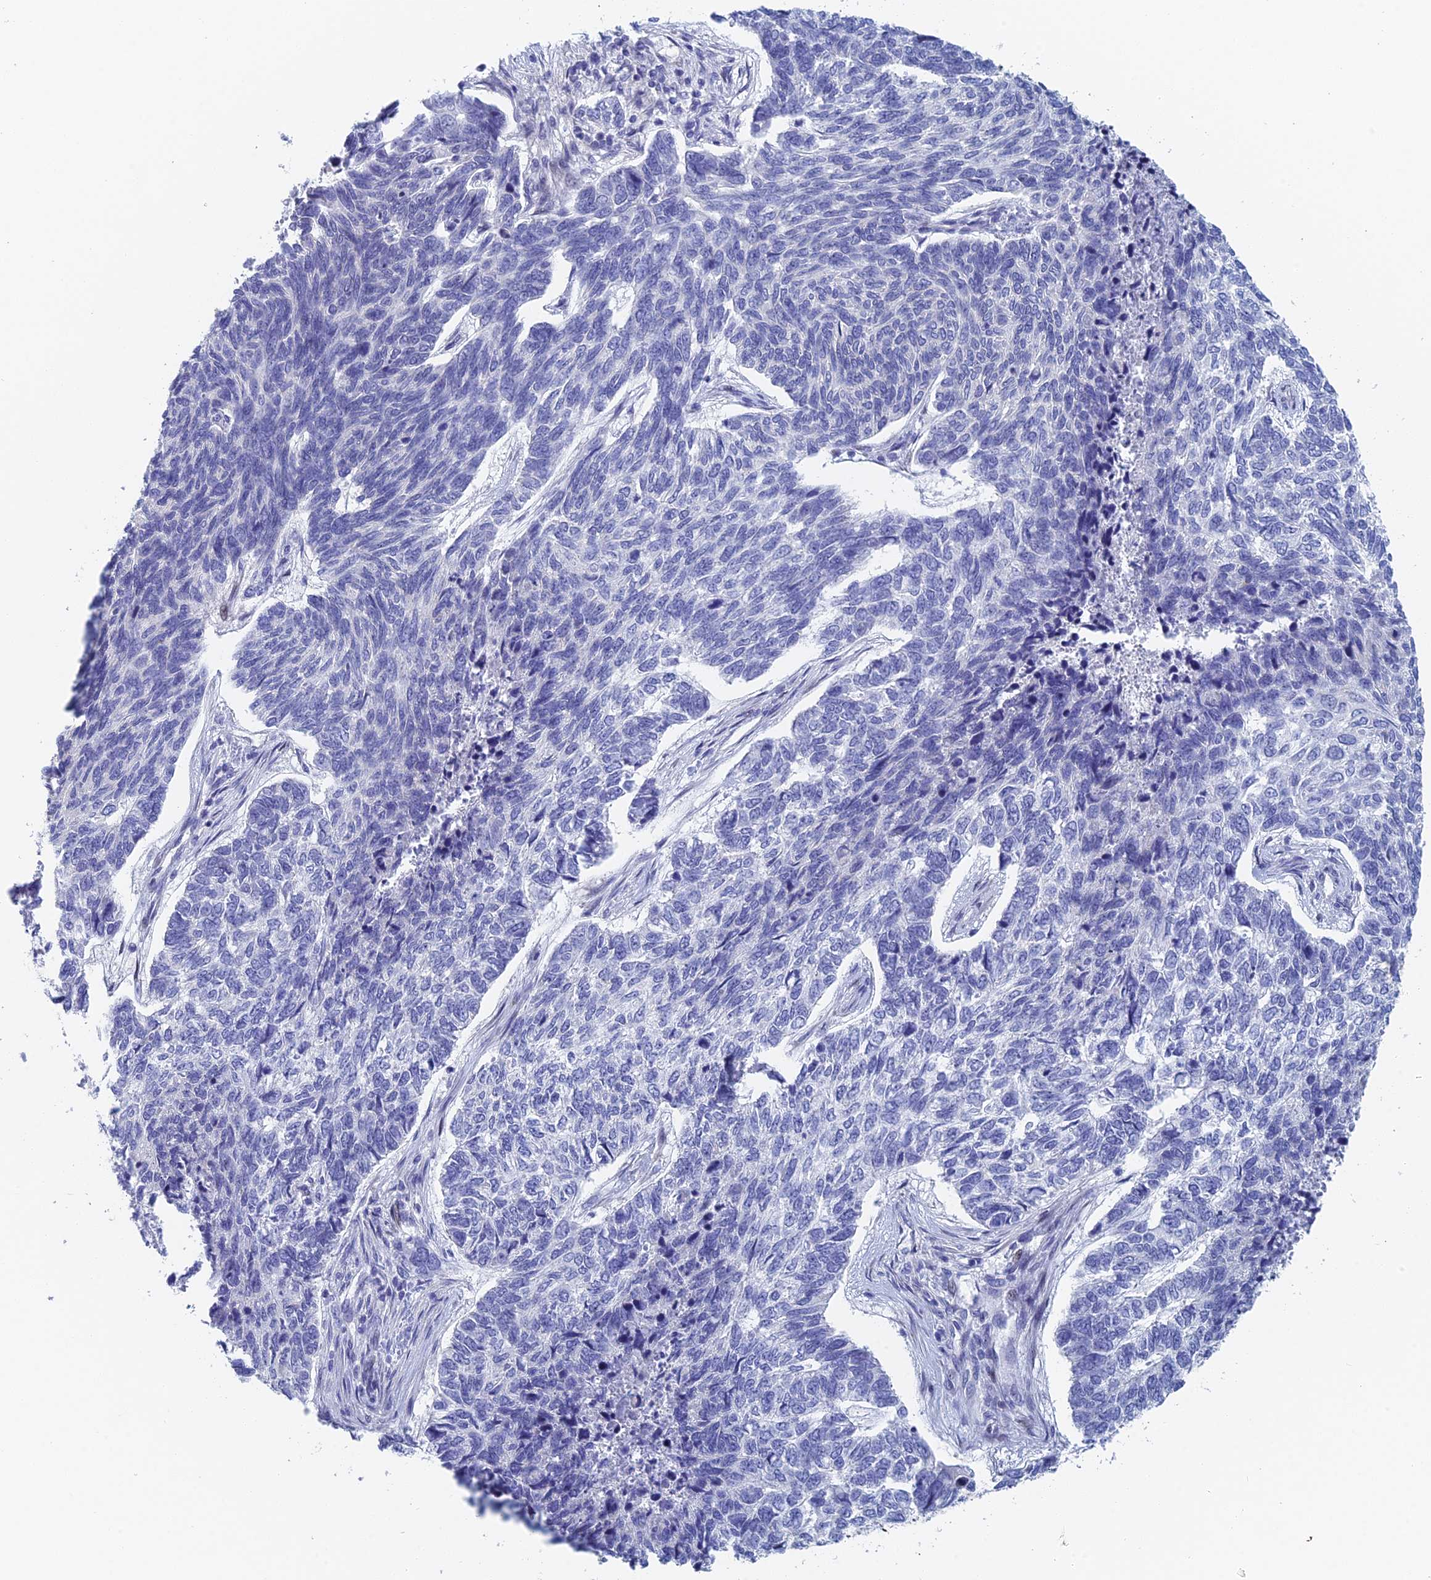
{"staining": {"intensity": "negative", "quantity": "none", "location": "none"}, "tissue": "skin cancer", "cell_type": "Tumor cells", "image_type": "cancer", "snomed": [{"axis": "morphology", "description": "Basal cell carcinoma"}, {"axis": "topography", "description": "Skin"}], "caption": "DAB (3,3'-diaminobenzidine) immunohistochemical staining of human skin cancer displays no significant expression in tumor cells.", "gene": "DRGX", "patient": {"sex": "female", "age": 65}}